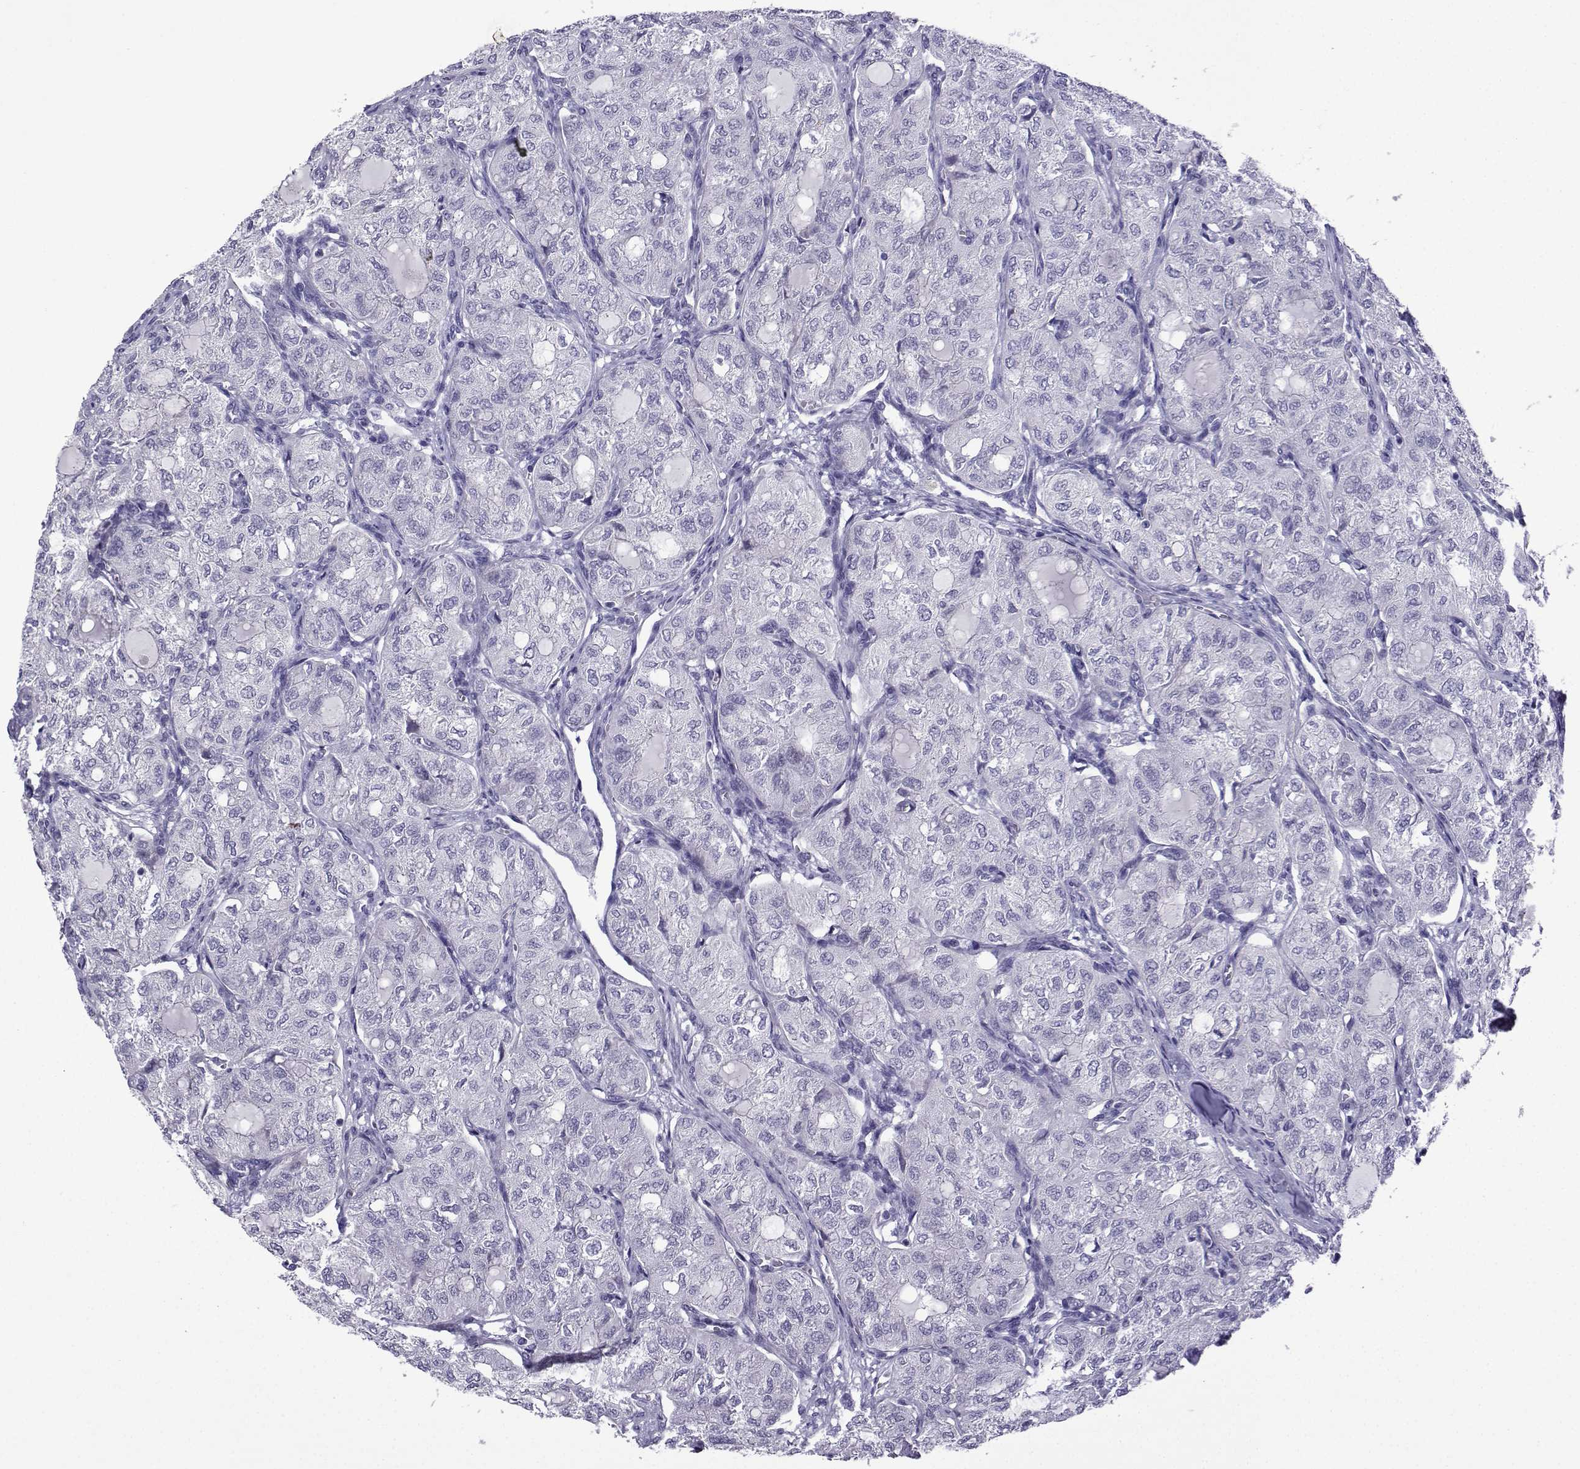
{"staining": {"intensity": "negative", "quantity": "none", "location": "none"}, "tissue": "thyroid cancer", "cell_type": "Tumor cells", "image_type": "cancer", "snomed": [{"axis": "morphology", "description": "Follicular adenoma carcinoma, NOS"}, {"axis": "topography", "description": "Thyroid gland"}], "caption": "A histopathology image of follicular adenoma carcinoma (thyroid) stained for a protein shows no brown staining in tumor cells. The staining is performed using DAB brown chromogen with nuclei counter-stained in using hematoxylin.", "gene": "CFAP70", "patient": {"sex": "male", "age": 75}}